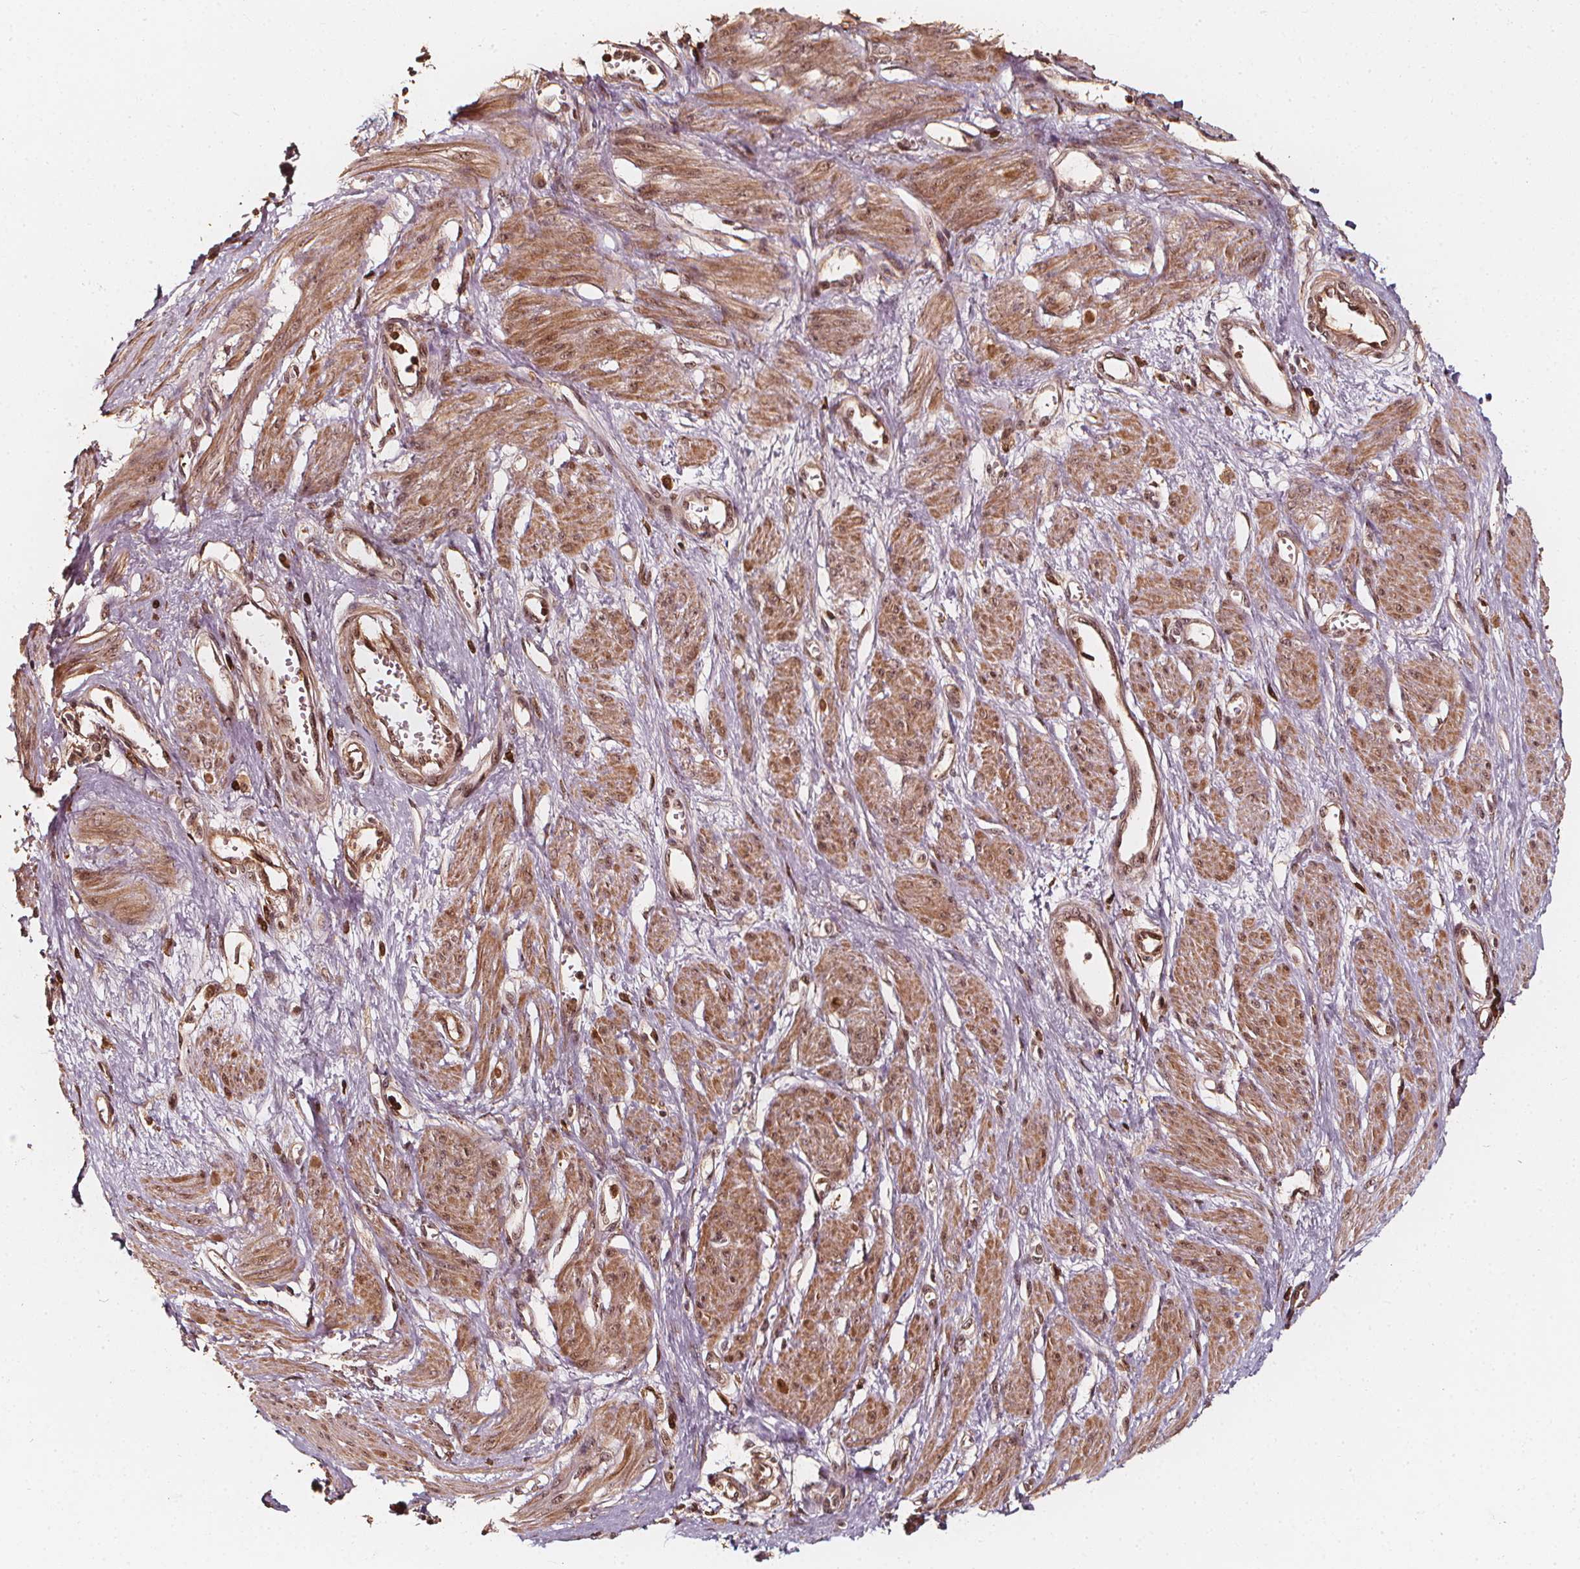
{"staining": {"intensity": "moderate", "quantity": ">75%", "location": "cytoplasmic/membranous,nuclear"}, "tissue": "smooth muscle", "cell_type": "Smooth muscle cells", "image_type": "normal", "snomed": [{"axis": "morphology", "description": "Normal tissue, NOS"}, {"axis": "topography", "description": "Smooth muscle"}, {"axis": "topography", "description": "Uterus"}], "caption": "Protein expression by immunohistochemistry displays moderate cytoplasmic/membranous,nuclear staining in approximately >75% of smooth muscle cells in unremarkable smooth muscle.", "gene": "EXOSC9", "patient": {"sex": "female", "age": 39}}